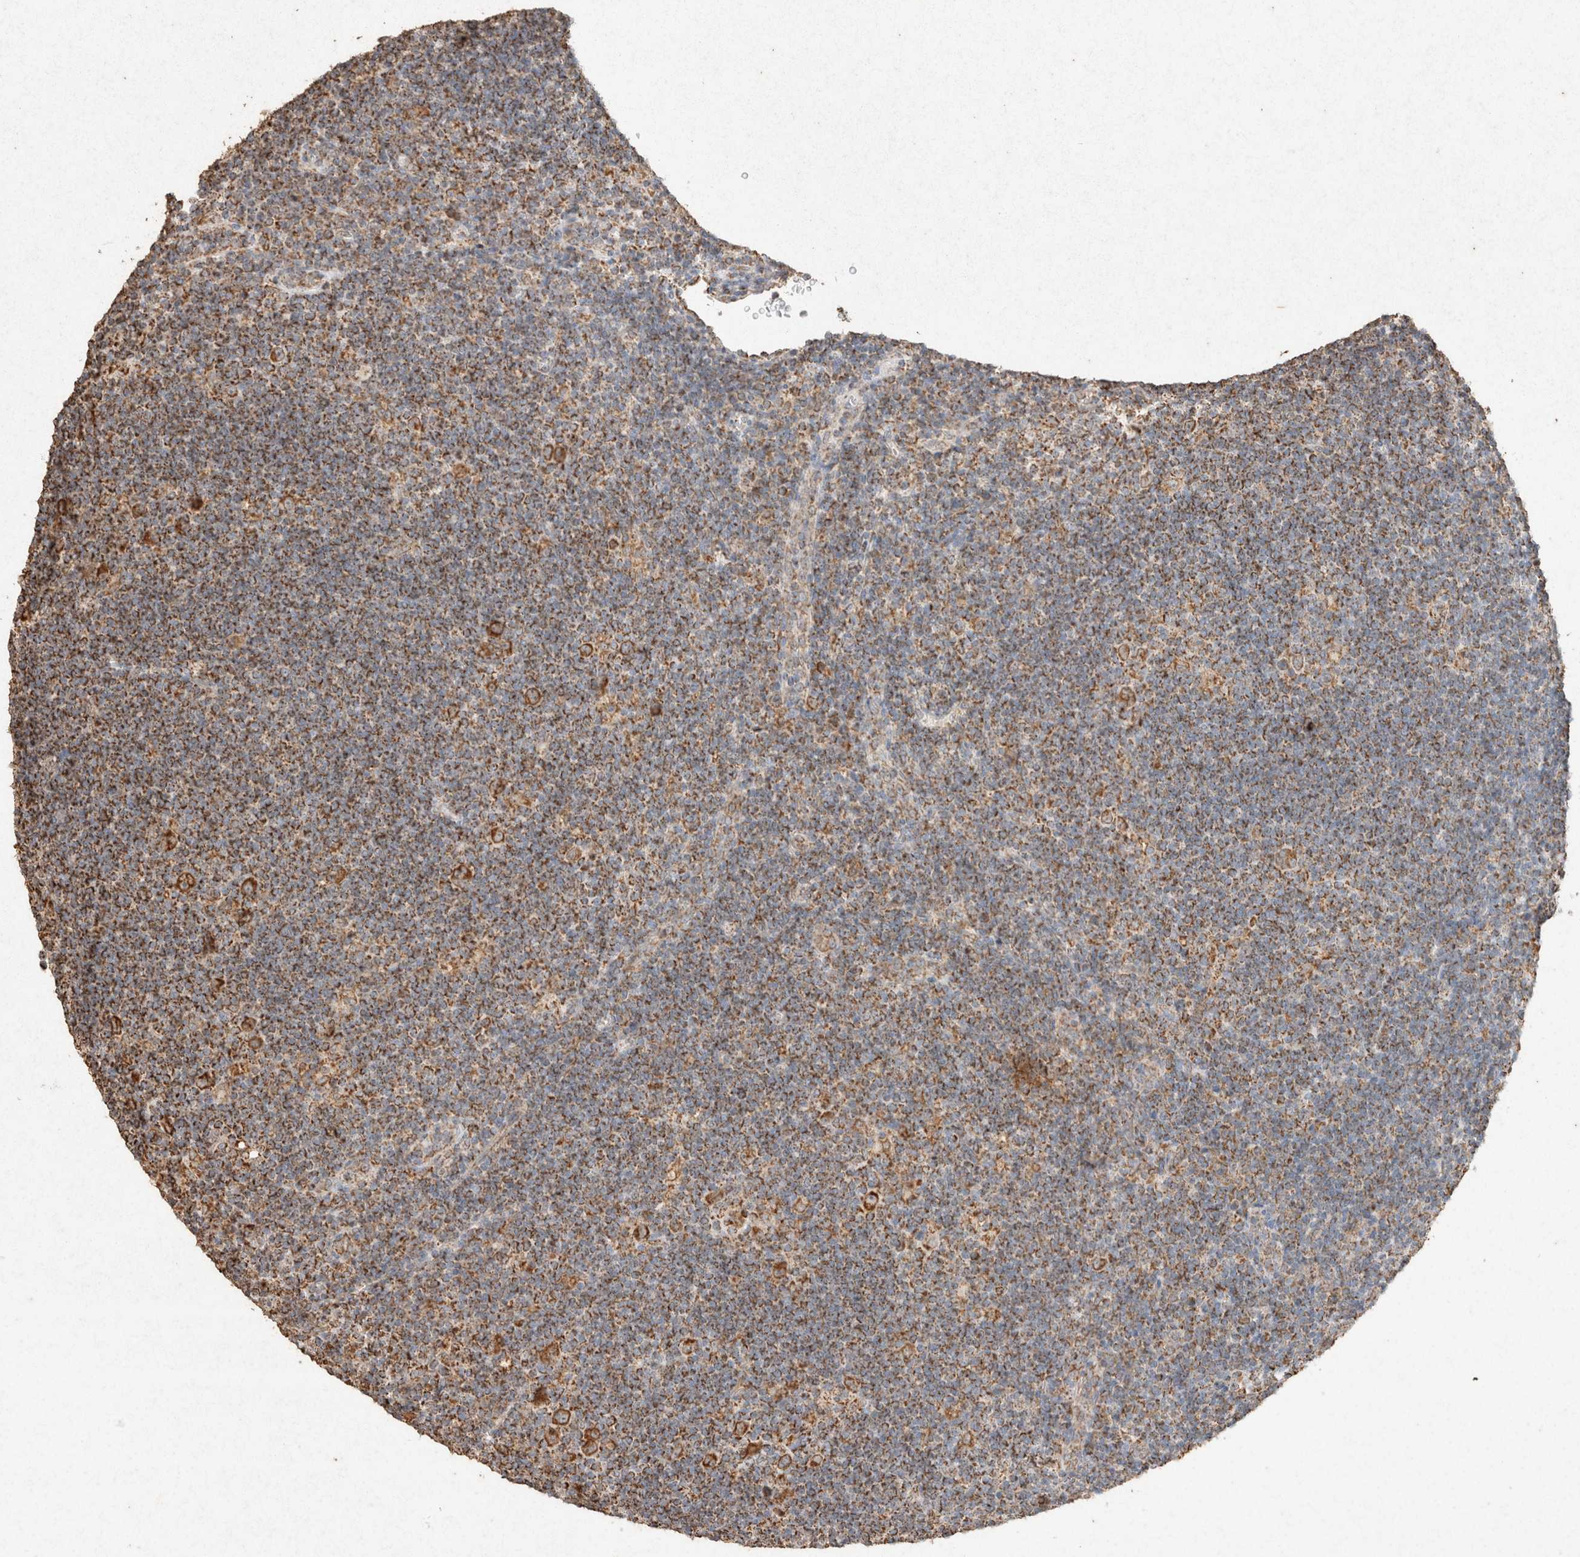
{"staining": {"intensity": "strong", "quantity": ">75%", "location": "cytoplasmic/membranous"}, "tissue": "lymphoma", "cell_type": "Tumor cells", "image_type": "cancer", "snomed": [{"axis": "morphology", "description": "Hodgkin's disease, NOS"}, {"axis": "topography", "description": "Lymph node"}], "caption": "Lymphoma stained with a brown dye displays strong cytoplasmic/membranous positive staining in about >75% of tumor cells.", "gene": "SDC2", "patient": {"sex": "female", "age": 57}}